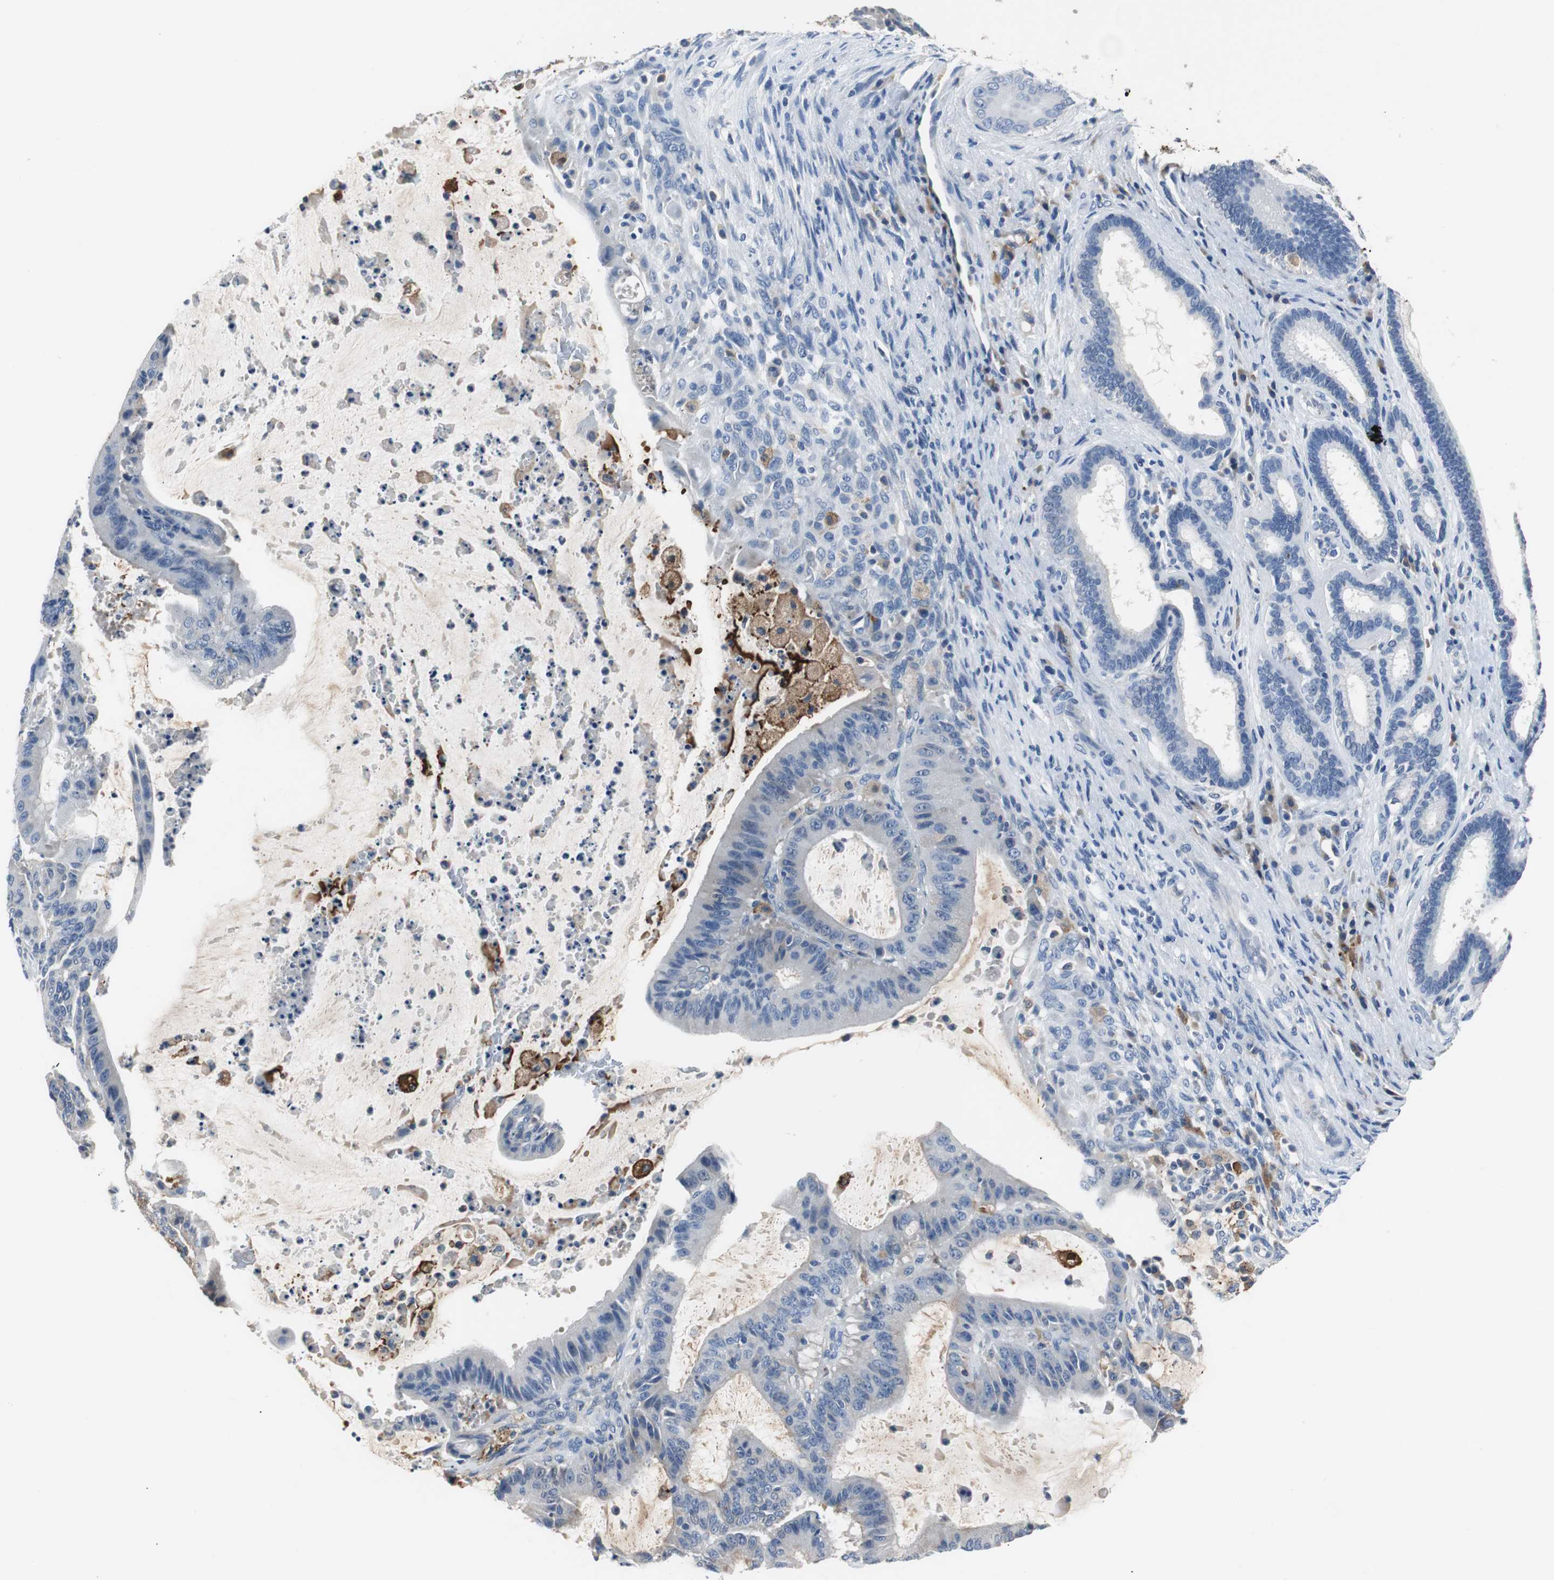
{"staining": {"intensity": "negative", "quantity": "none", "location": "none"}, "tissue": "liver cancer", "cell_type": "Tumor cells", "image_type": "cancer", "snomed": [{"axis": "morphology", "description": "Cholangiocarcinoma"}, {"axis": "topography", "description": "Liver"}], "caption": "The histopathology image reveals no staining of tumor cells in liver cancer (cholangiocarcinoma).", "gene": "PI15", "patient": {"sex": "female", "age": 73}}